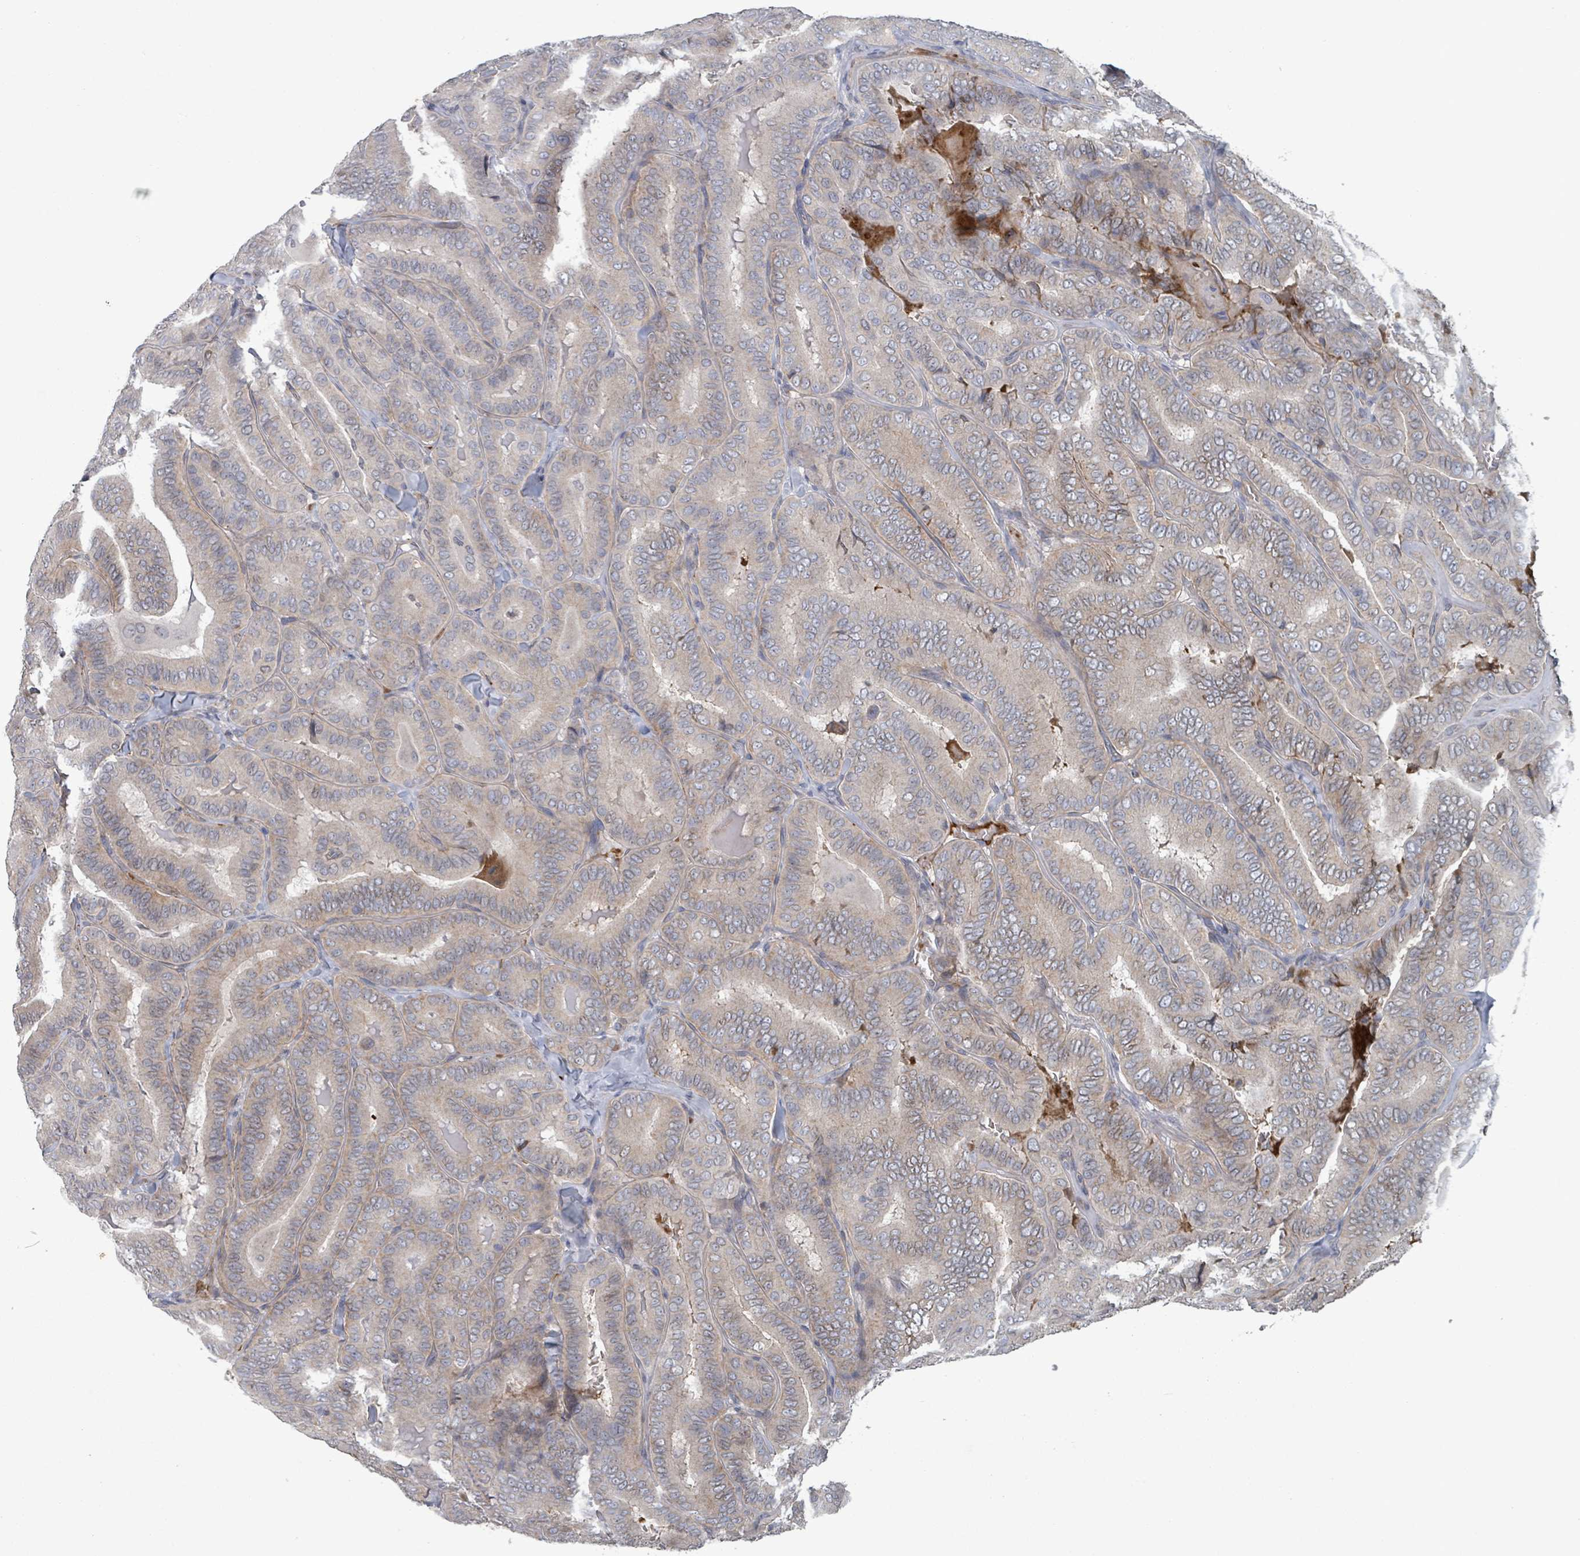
{"staining": {"intensity": "negative", "quantity": "none", "location": "none"}, "tissue": "thyroid cancer", "cell_type": "Tumor cells", "image_type": "cancer", "snomed": [{"axis": "morphology", "description": "Papillary adenocarcinoma, NOS"}, {"axis": "topography", "description": "Thyroid gland"}], "caption": "Immunohistochemical staining of human thyroid cancer displays no significant staining in tumor cells.", "gene": "GRM8", "patient": {"sex": "male", "age": 61}}